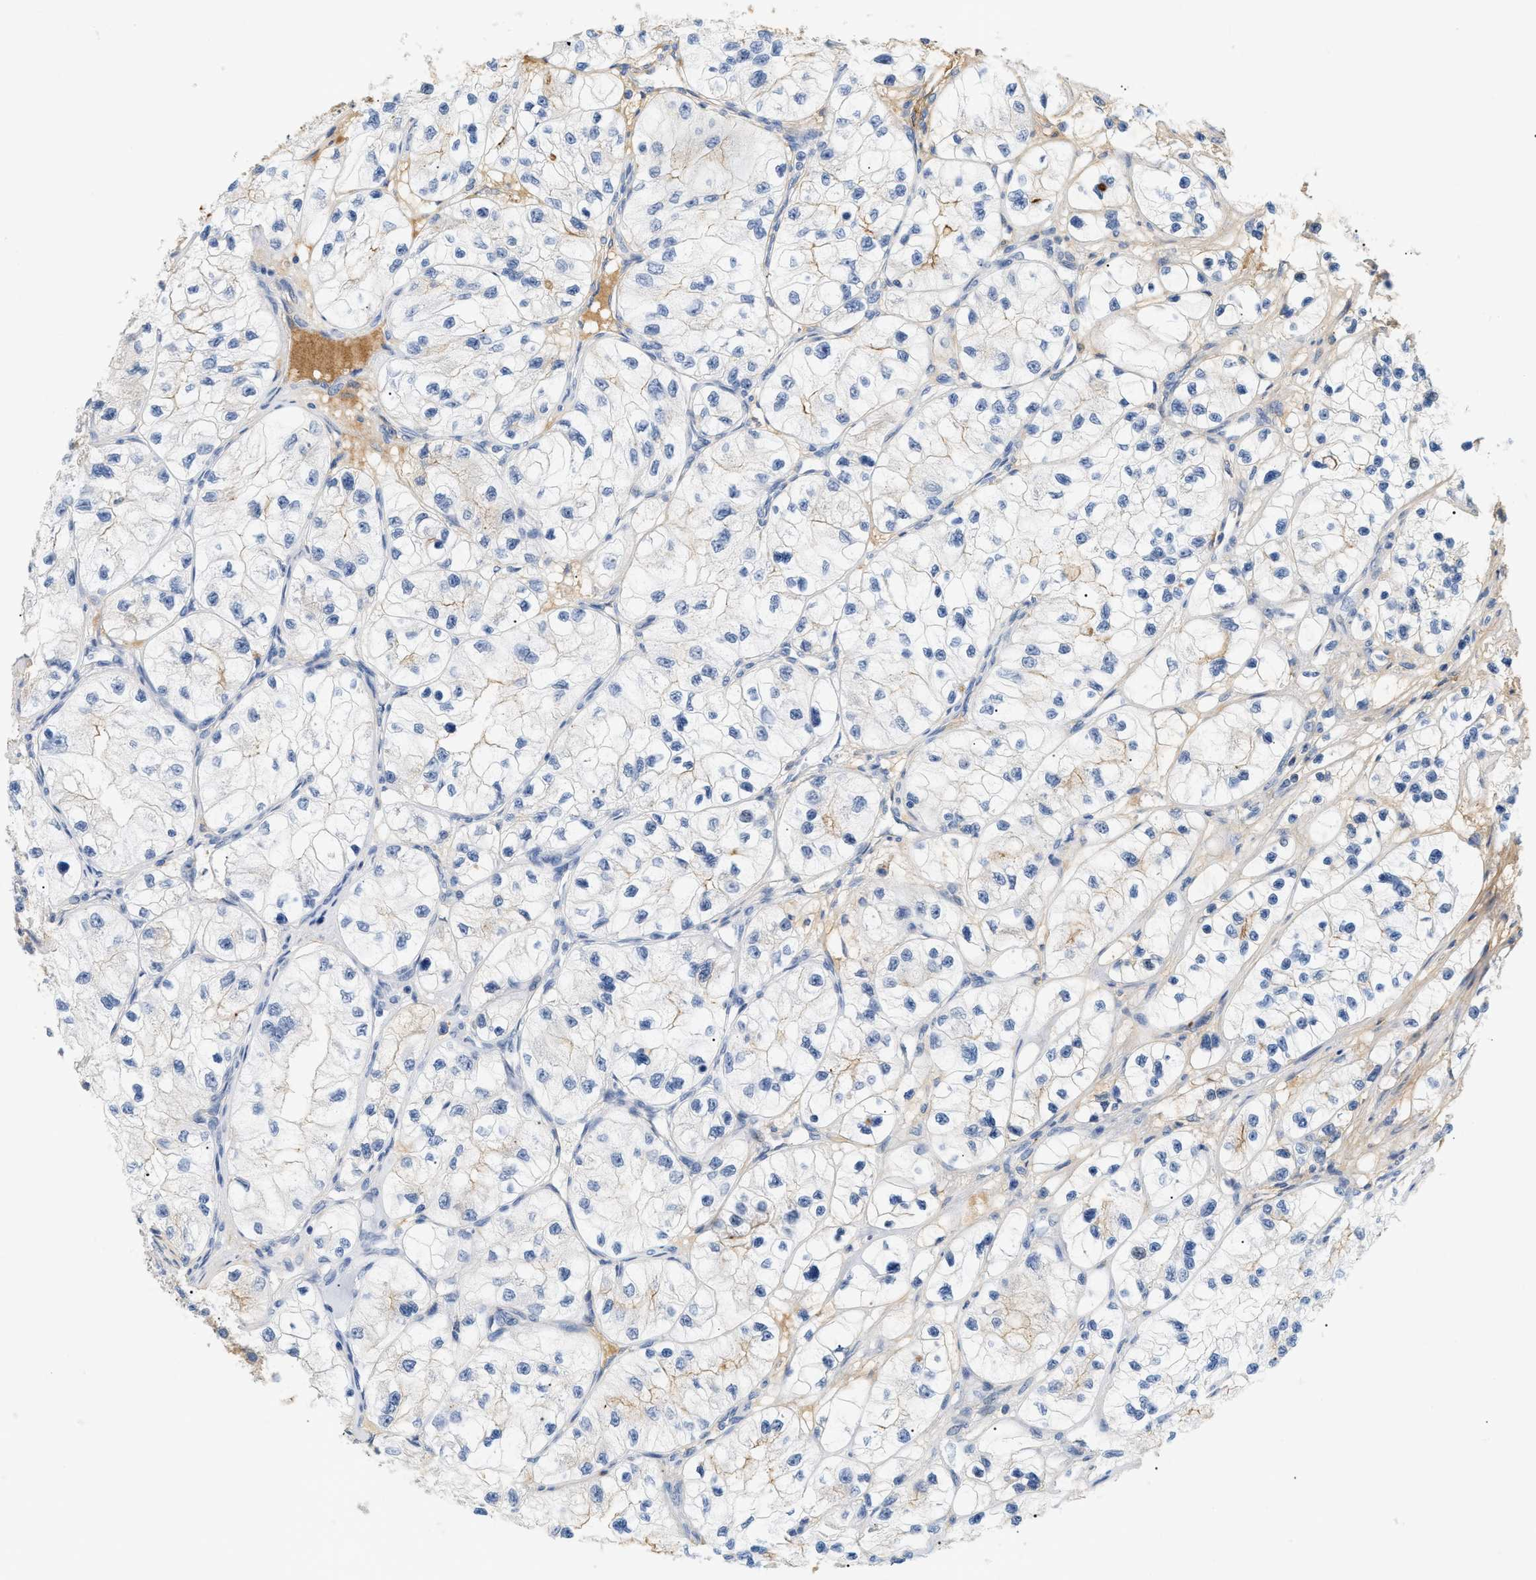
{"staining": {"intensity": "negative", "quantity": "none", "location": "none"}, "tissue": "renal cancer", "cell_type": "Tumor cells", "image_type": "cancer", "snomed": [{"axis": "morphology", "description": "Adenocarcinoma, NOS"}, {"axis": "topography", "description": "Kidney"}], "caption": "A high-resolution image shows IHC staining of adenocarcinoma (renal), which displays no significant staining in tumor cells.", "gene": "CFH", "patient": {"sex": "female", "age": 57}}